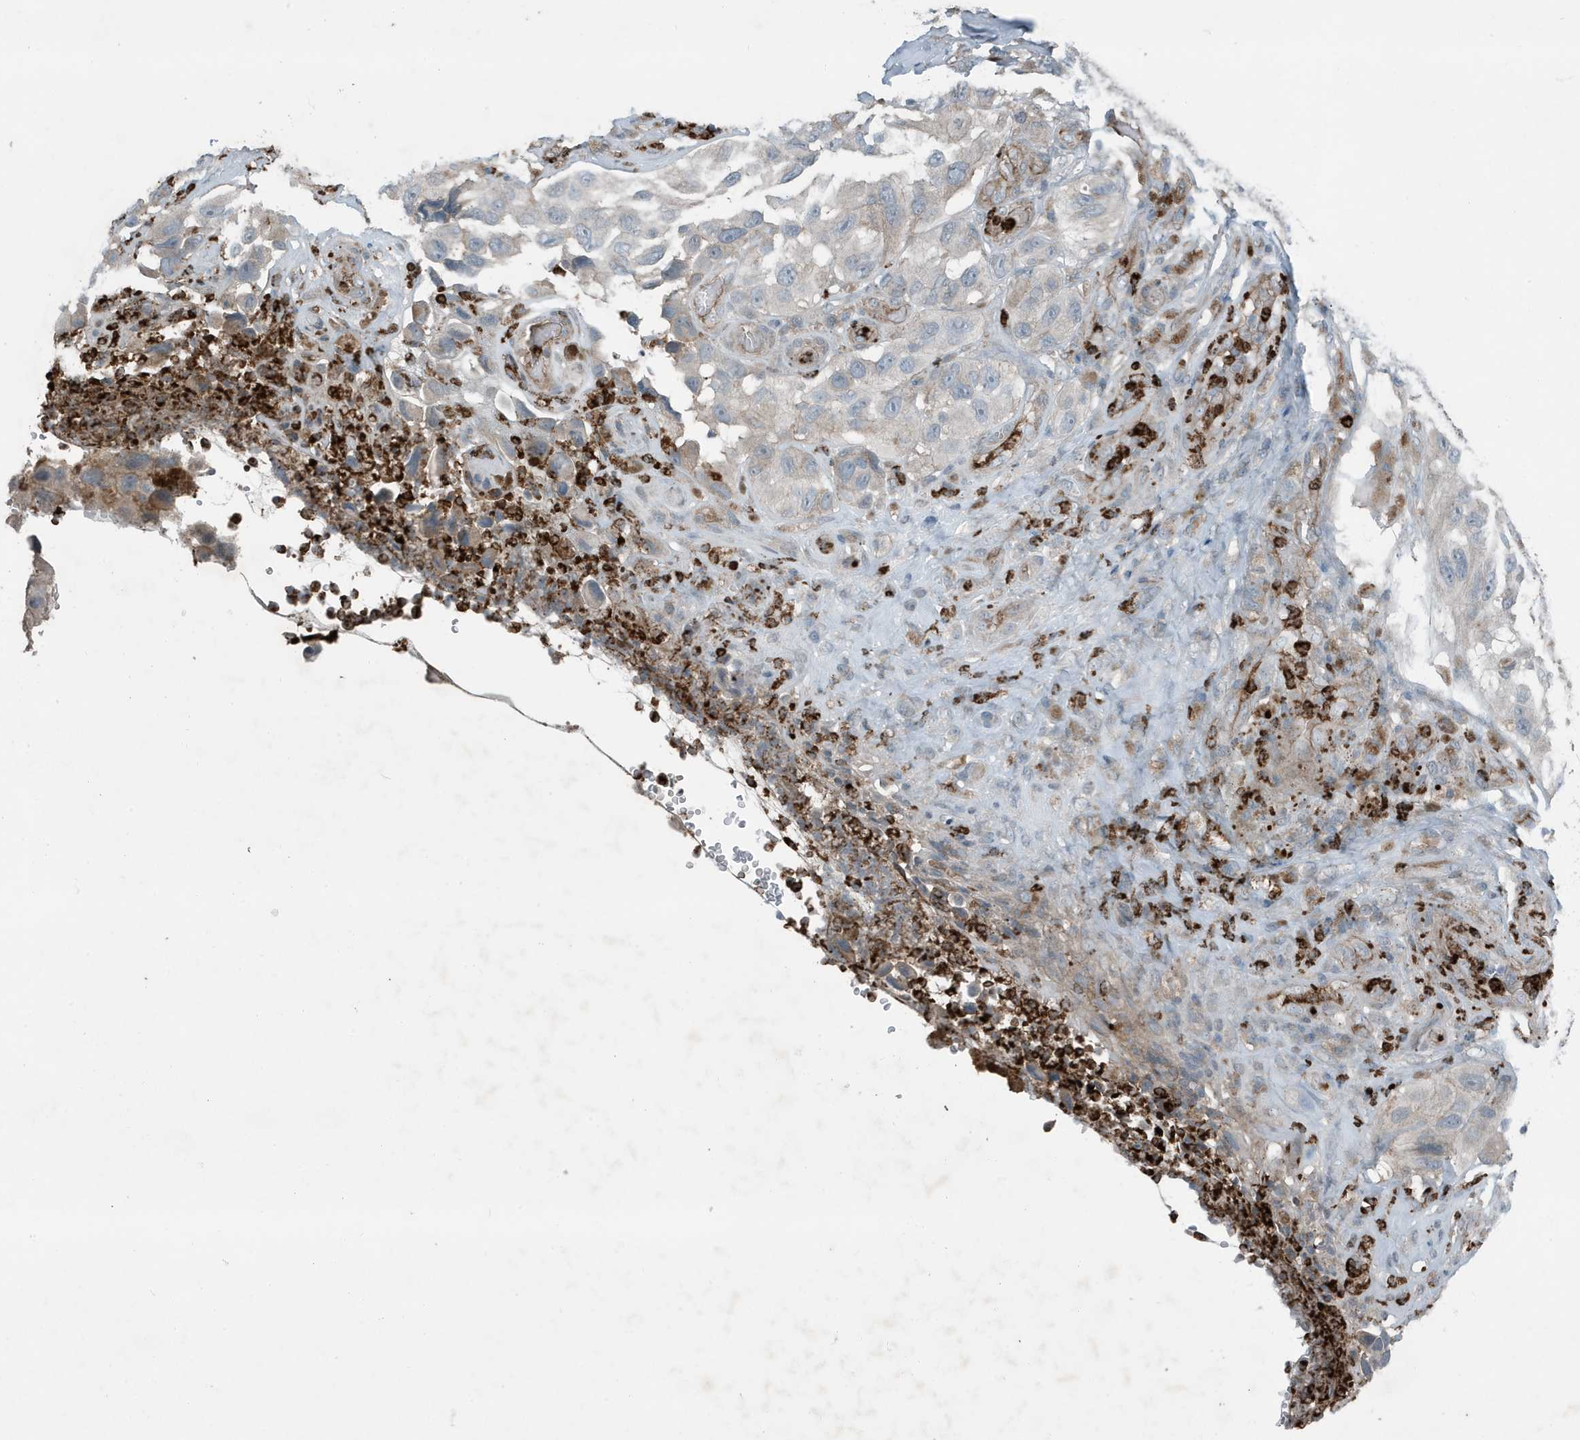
{"staining": {"intensity": "negative", "quantity": "none", "location": "none"}, "tissue": "melanoma", "cell_type": "Tumor cells", "image_type": "cancer", "snomed": [{"axis": "morphology", "description": "Malignant melanoma, NOS"}, {"axis": "topography", "description": "Skin"}], "caption": "Melanoma was stained to show a protein in brown. There is no significant expression in tumor cells.", "gene": "DAPP1", "patient": {"sex": "female", "age": 73}}